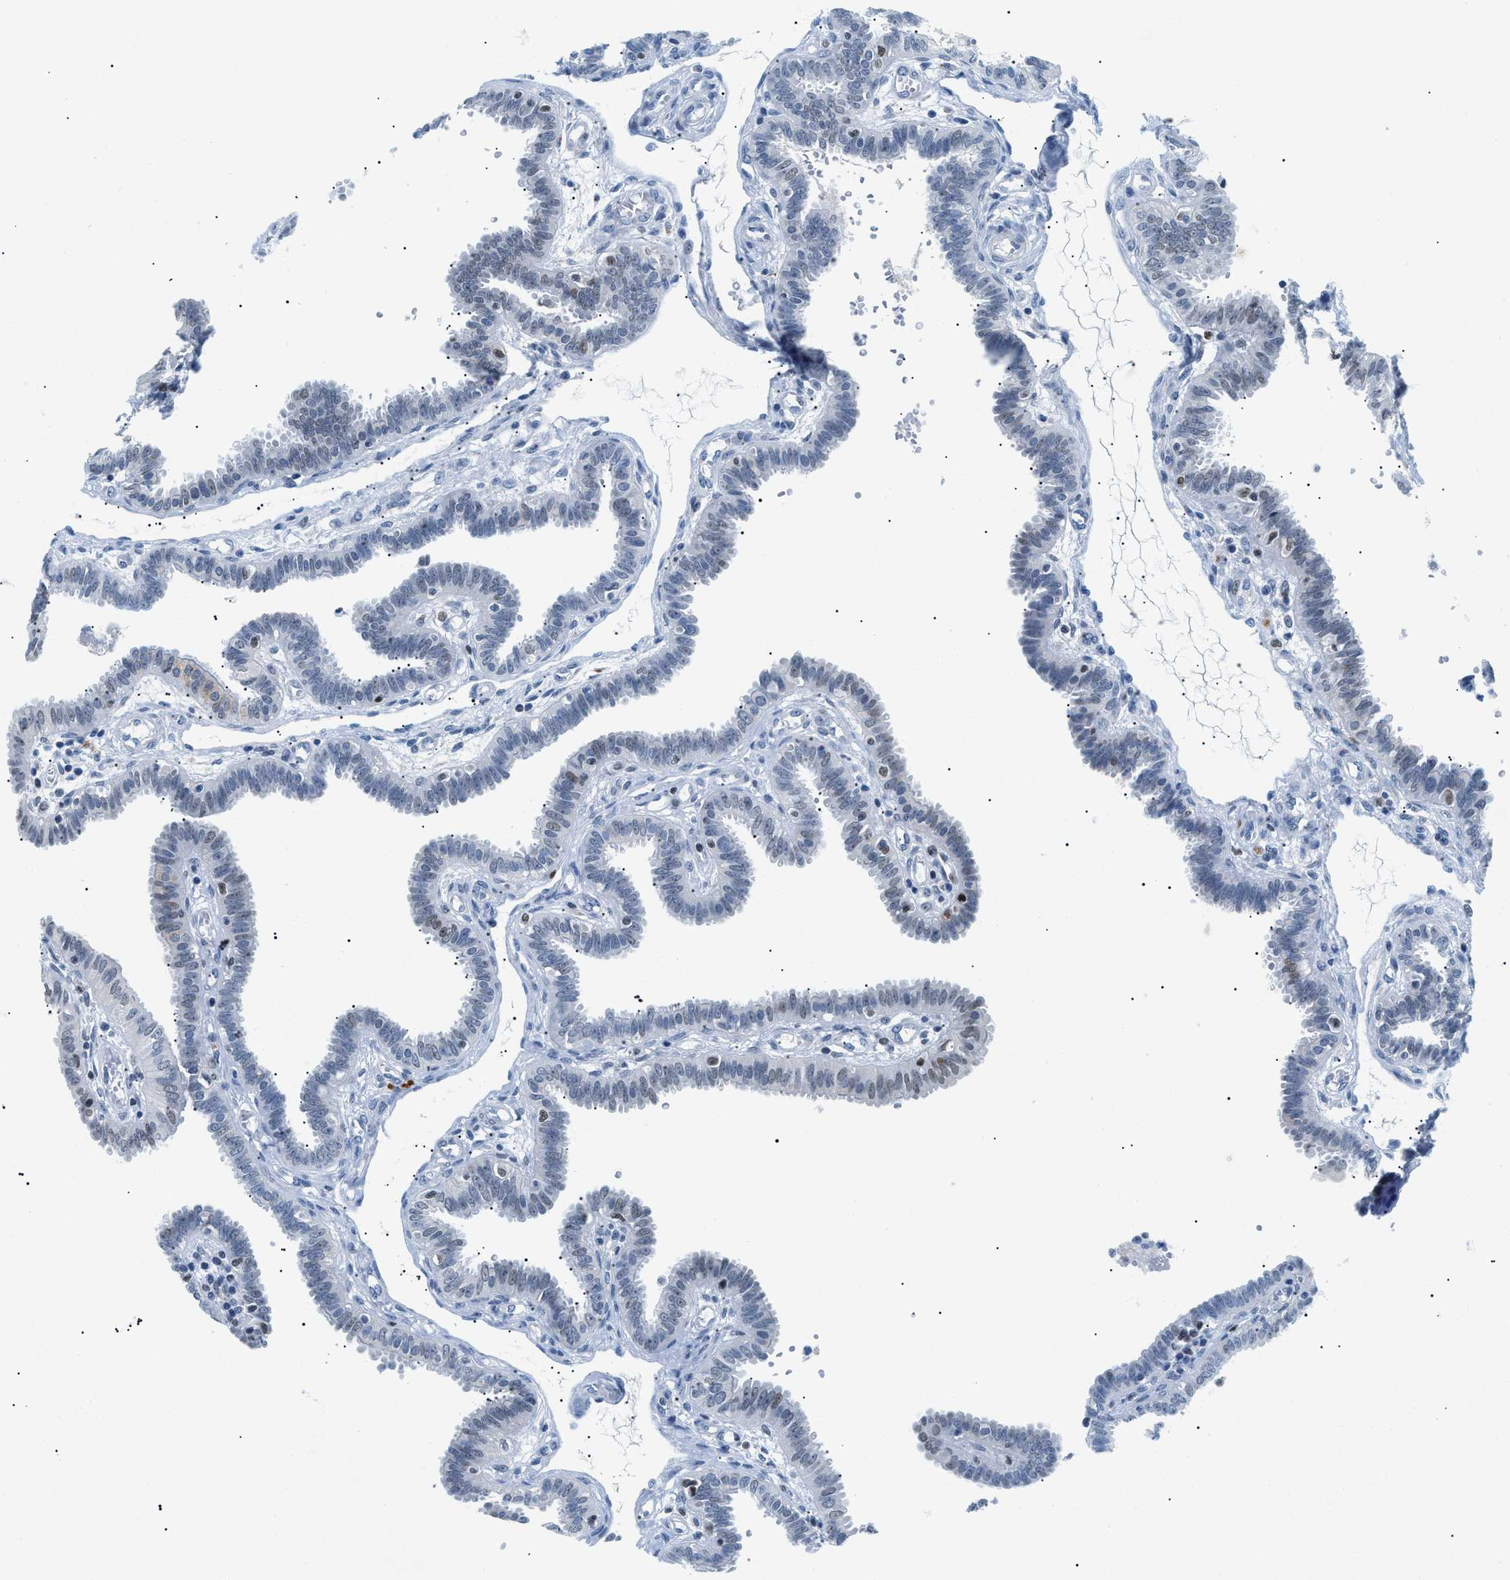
{"staining": {"intensity": "moderate", "quantity": "<25%", "location": "nuclear"}, "tissue": "fallopian tube", "cell_type": "Glandular cells", "image_type": "normal", "snomed": [{"axis": "morphology", "description": "Normal tissue, NOS"}, {"axis": "topography", "description": "Fallopian tube"}], "caption": "DAB (3,3'-diaminobenzidine) immunohistochemical staining of unremarkable human fallopian tube demonstrates moderate nuclear protein staining in approximately <25% of glandular cells.", "gene": "SMARCC1", "patient": {"sex": "female", "age": 32}}